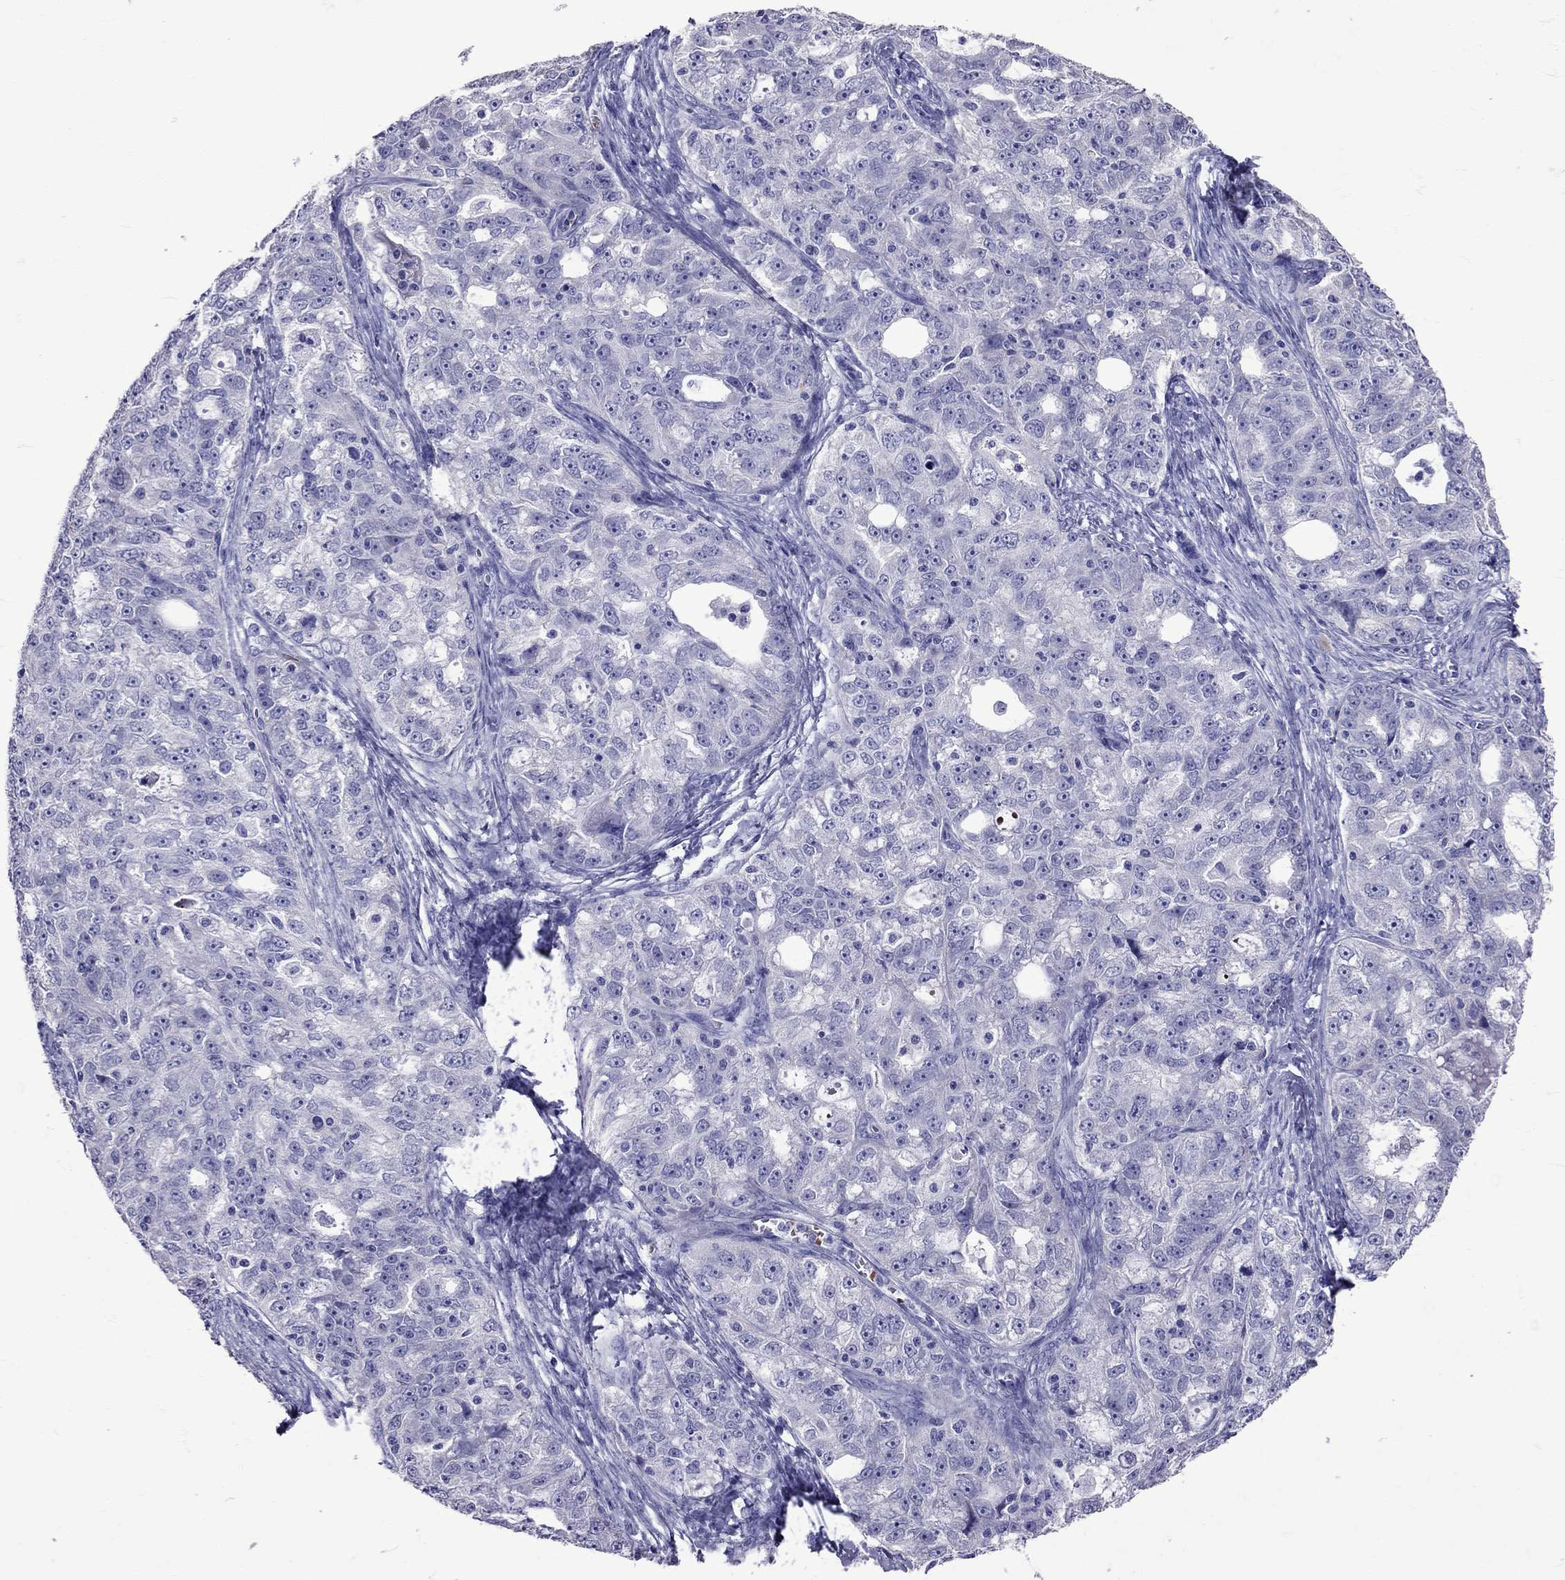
{"staining": {"intensity": "negative", "quantity": "none", "location": "none"}, "tissue": "ovarian cancer", "cell_type": "Tumor cells", "image_type": "cancer", "snomed": [{"axis": "morphology", "description": "Cystadenocarcinoma, serous, NOS"}, {"axis": "topography", "description": "Ovary"}], "caption": "This is a micrograph of immunohistochemistry staining of serous cystadenocarcinoma (ovarian), which shows no positivity in tumor cells. (Stains: DAB immunohistochemistry with hematoxylin counter stain, Microscopy: brightfield microscopy at high magnification).", "gene": "TBR1", "patient": {"sex": "female", "age": 51}}